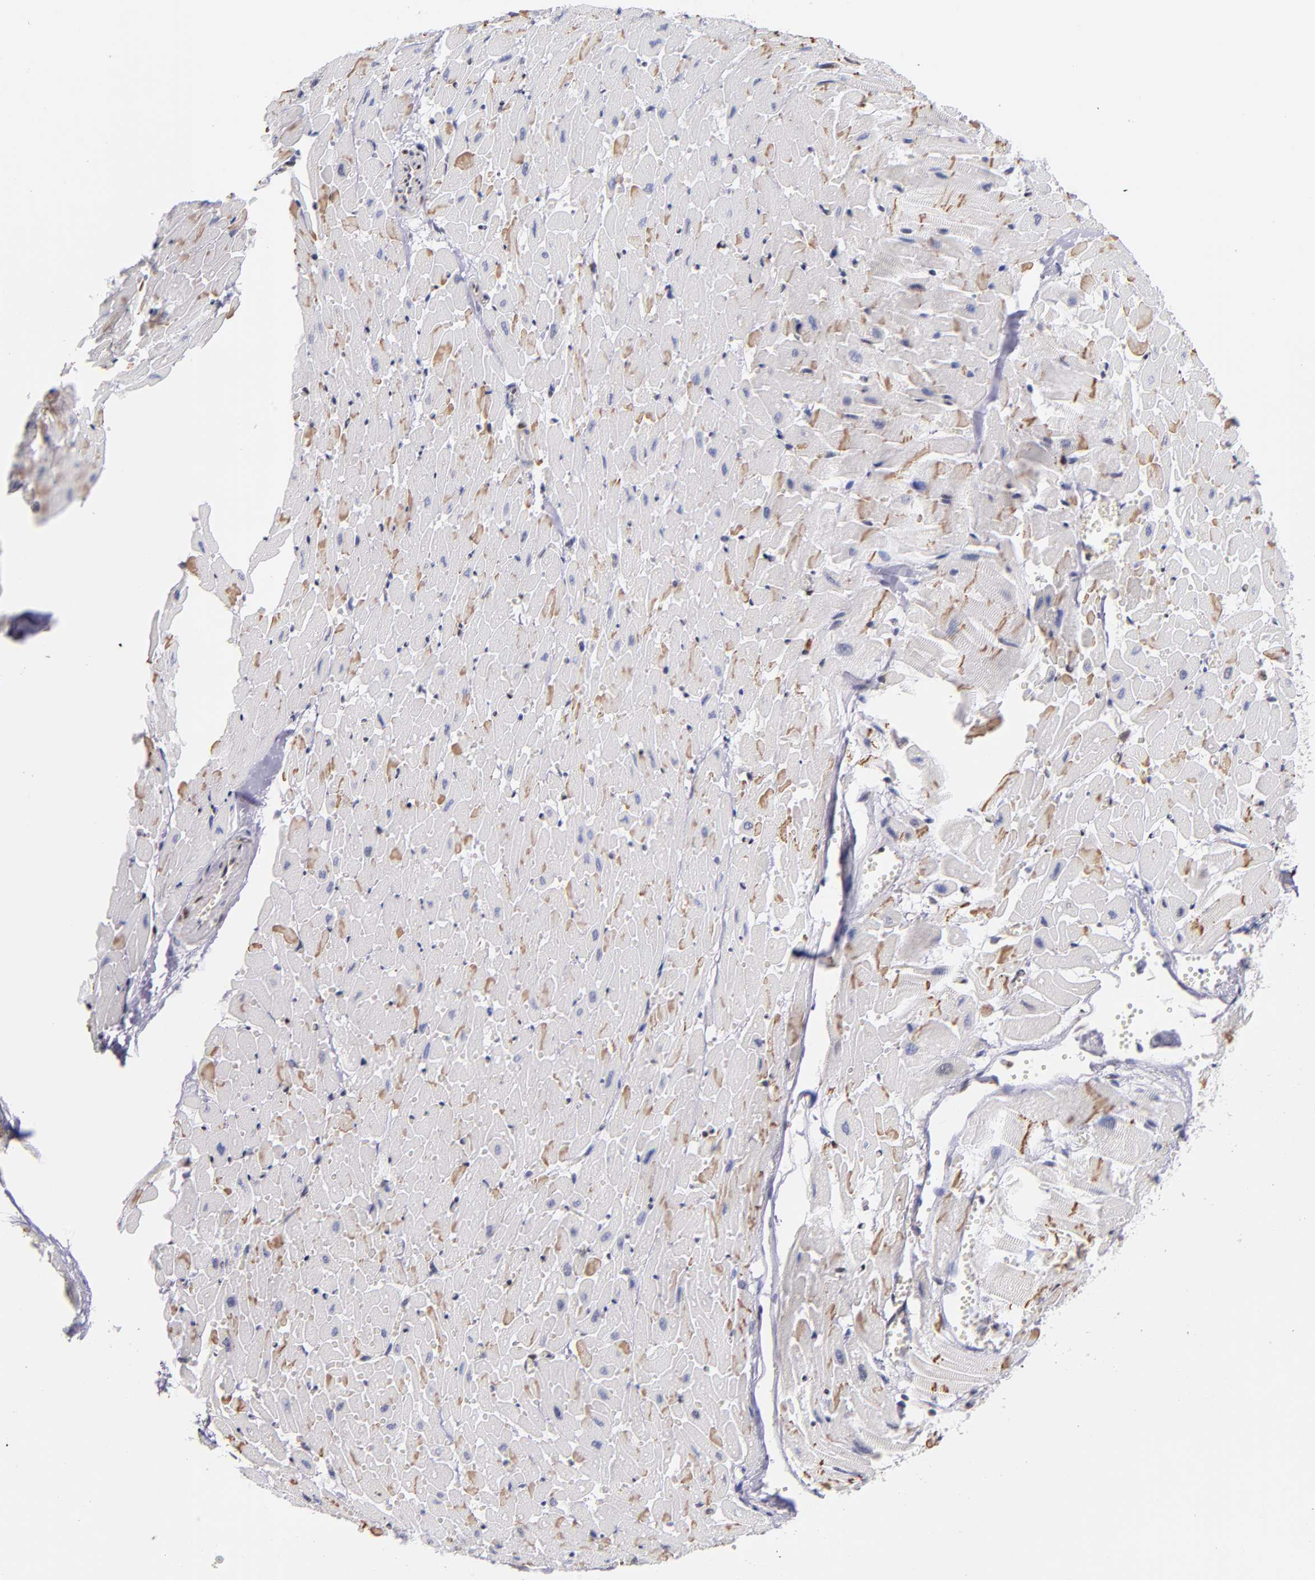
{"staining": {"intensity": "moderate", "quantity": "<25%", "location": "nuclear"}, "tissue": "heart muscle", "cell_type": "Cardiomyocytes", "image_type": "normal", "snomed": [{"axis": "morphology", "description": "Normal tissue, NOS"}, {"axis": "topography", "description": "Heart"}], "caption": "The immunohistochemical stain shows moderate nuclear positivity in cardiomyocytes of normal heart muscle. The staining was performed using DAB to visualize the protein expression in brown, while the nuclei were stained in blue with hematoxylin (Magnification: 20x).", "gene": "SRF", "patient": {"sex": "female", "age": 19}}